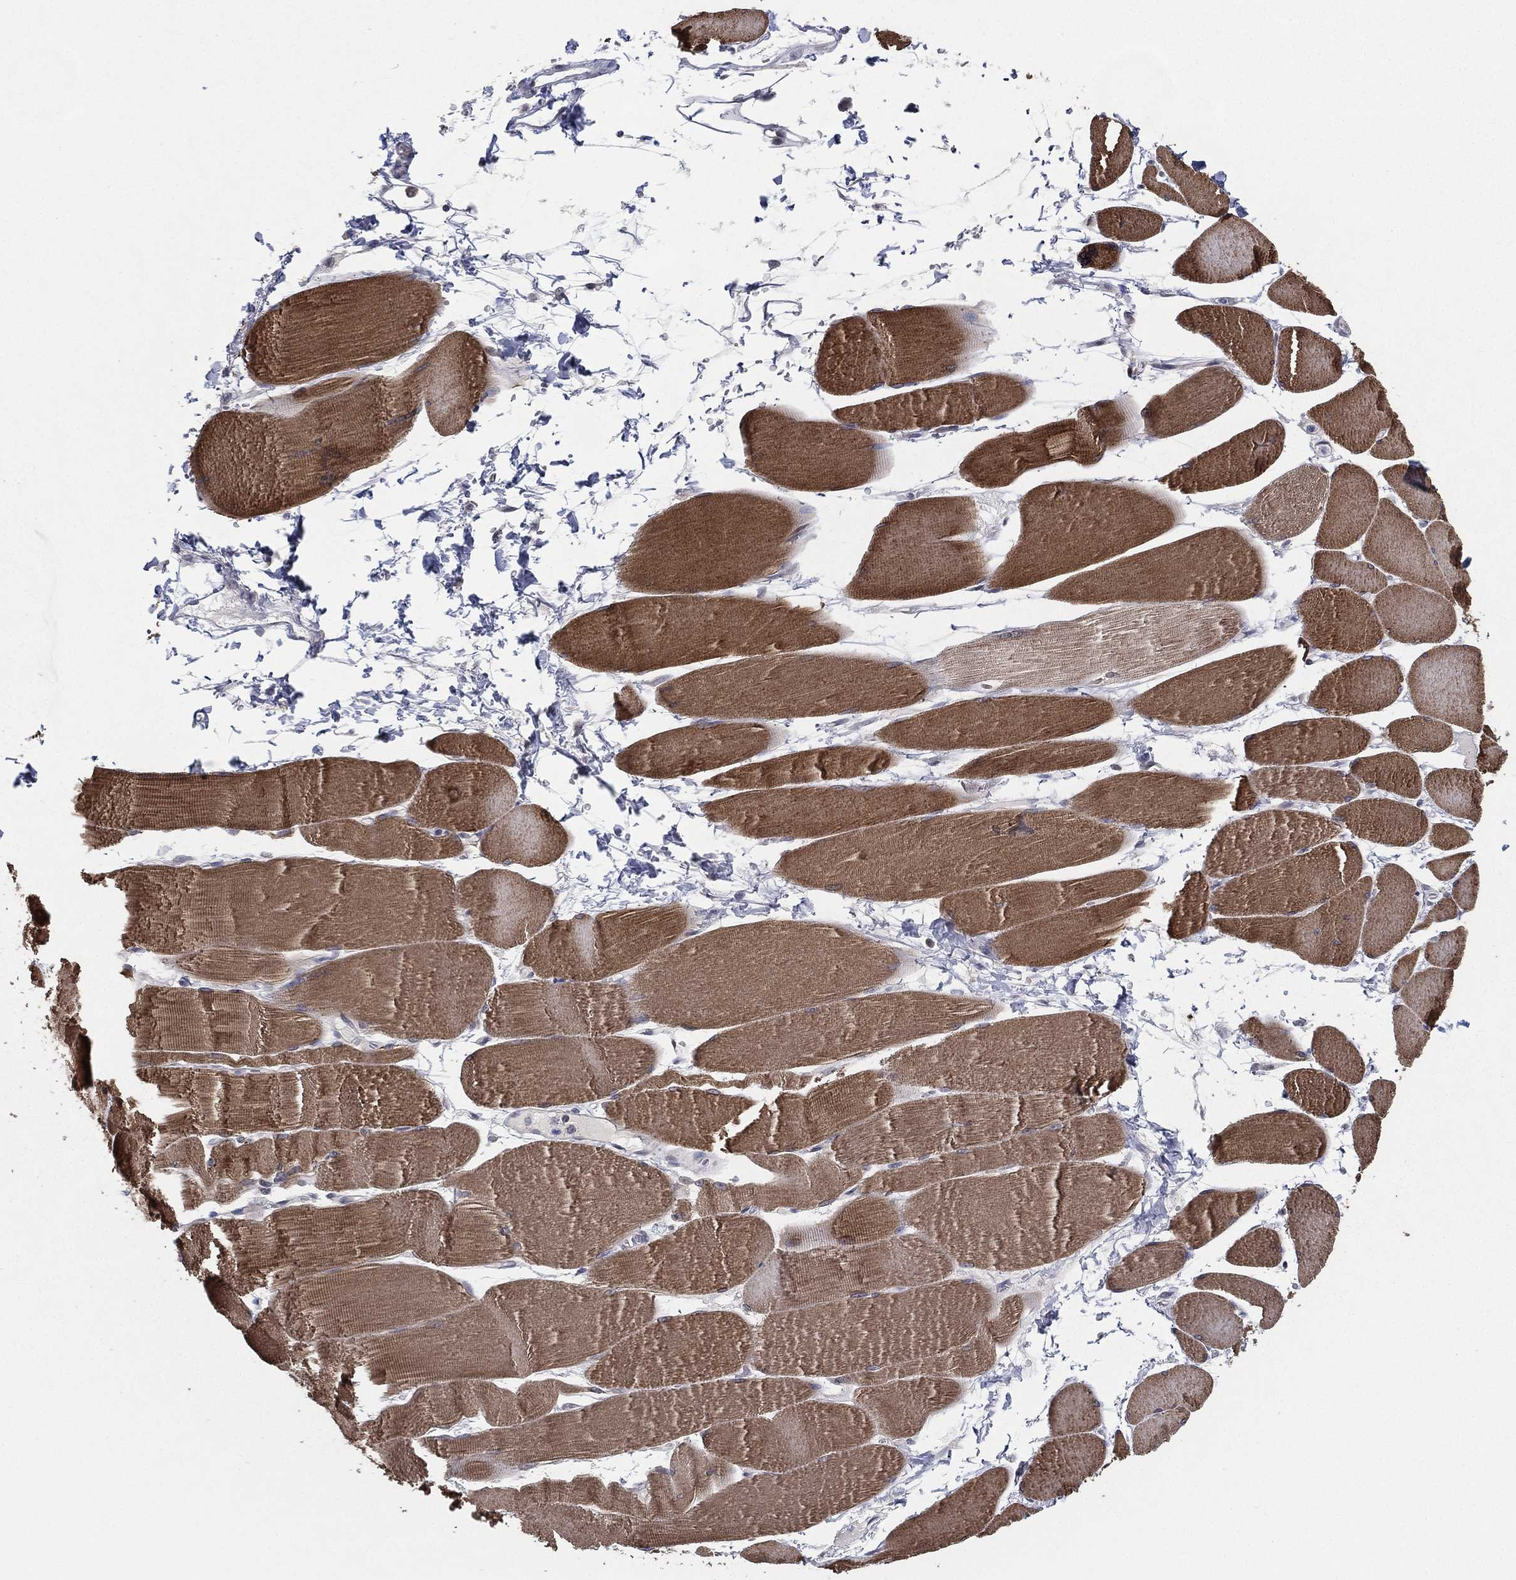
{"staining": {"intensity": "moderate", "quantity": ">75%", "location": "cytoplasmic/membranous"}, "tissue": "skeletal muscle", "cell_type": "Myocytes", "image_type": "normal", "snomed": [{"axis": "morphology", "description": "Normal tissue, NOS"}, {"axis": "topography", "description": "Skeletal muscle"}], "caption": "The immunohistochemical stain highlights moderate cytoplasmic/membranous staining in myocytes of benign skeletal muscle. Using DAB (brown) and hematoxylin (blue) stains, captured at high magnification using brightfield microscopy.", "gene": "KAT14", "patient": {"sex": "male", "age": 56}}